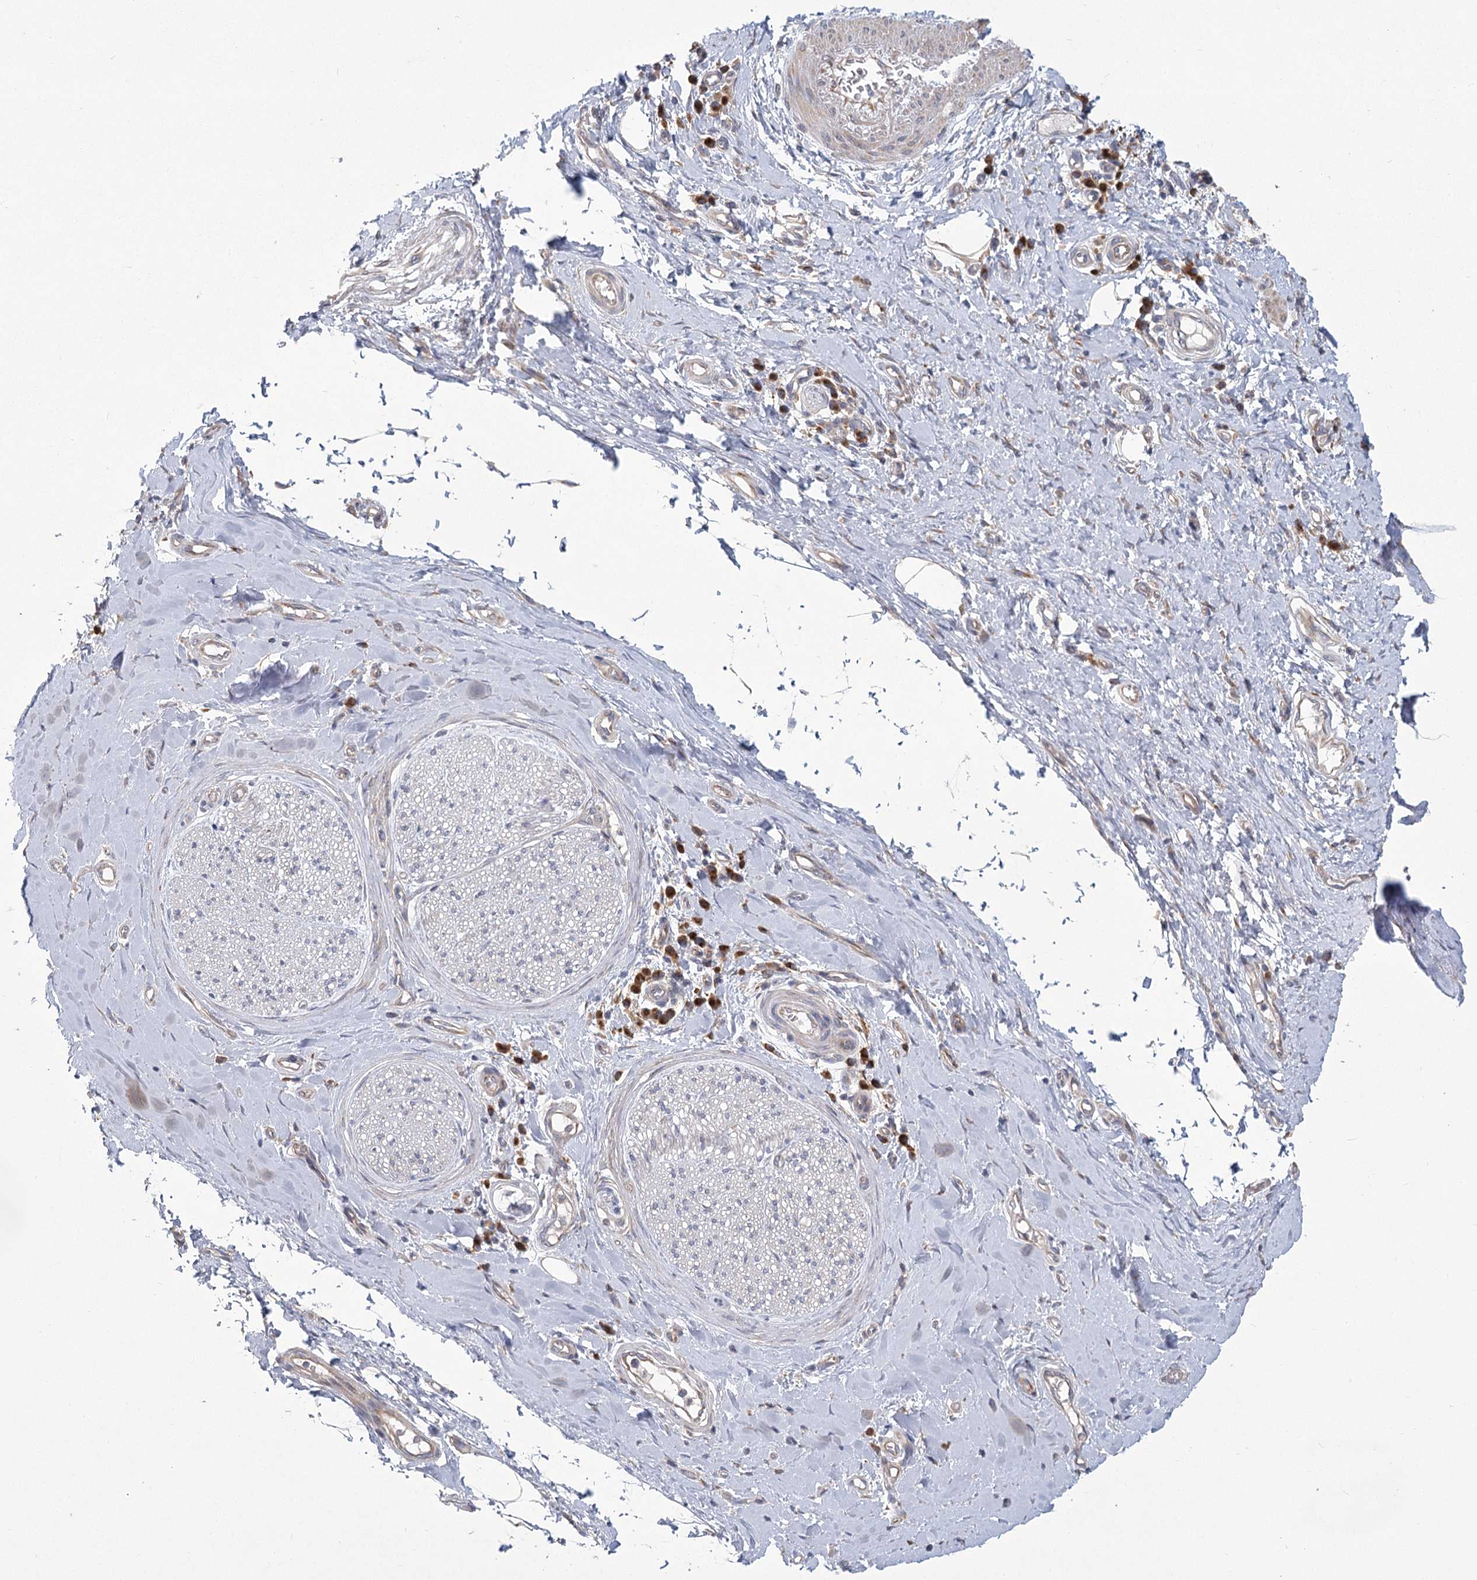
{"staining": {"intensity": "weak", "quantity": "<25%", "location": "cytoplasmic/membranous"}, "tissue": "adipose tissue", "cell_type": "Adipocytes", "image_type": "normal", "snomed": [{"axis": "morphology", "description": "Normal tissue, NOS"}, {"axis": "morphology", "description": "Adenocarcinoma, NOS"}, {"axis": "topography", "description": "Esophagus"}, {"axis": "topography", "description": "Stomach, upper"}, {"axis": "topography", "description": "Peripheral nerve tissue"}], "caption": "DAB immunohistochemical staining of benign human adipose tissue displays no significant expression in adipocytes.", "gene": "CNTLN", "patient": {"sex": "male", "age": 62}}